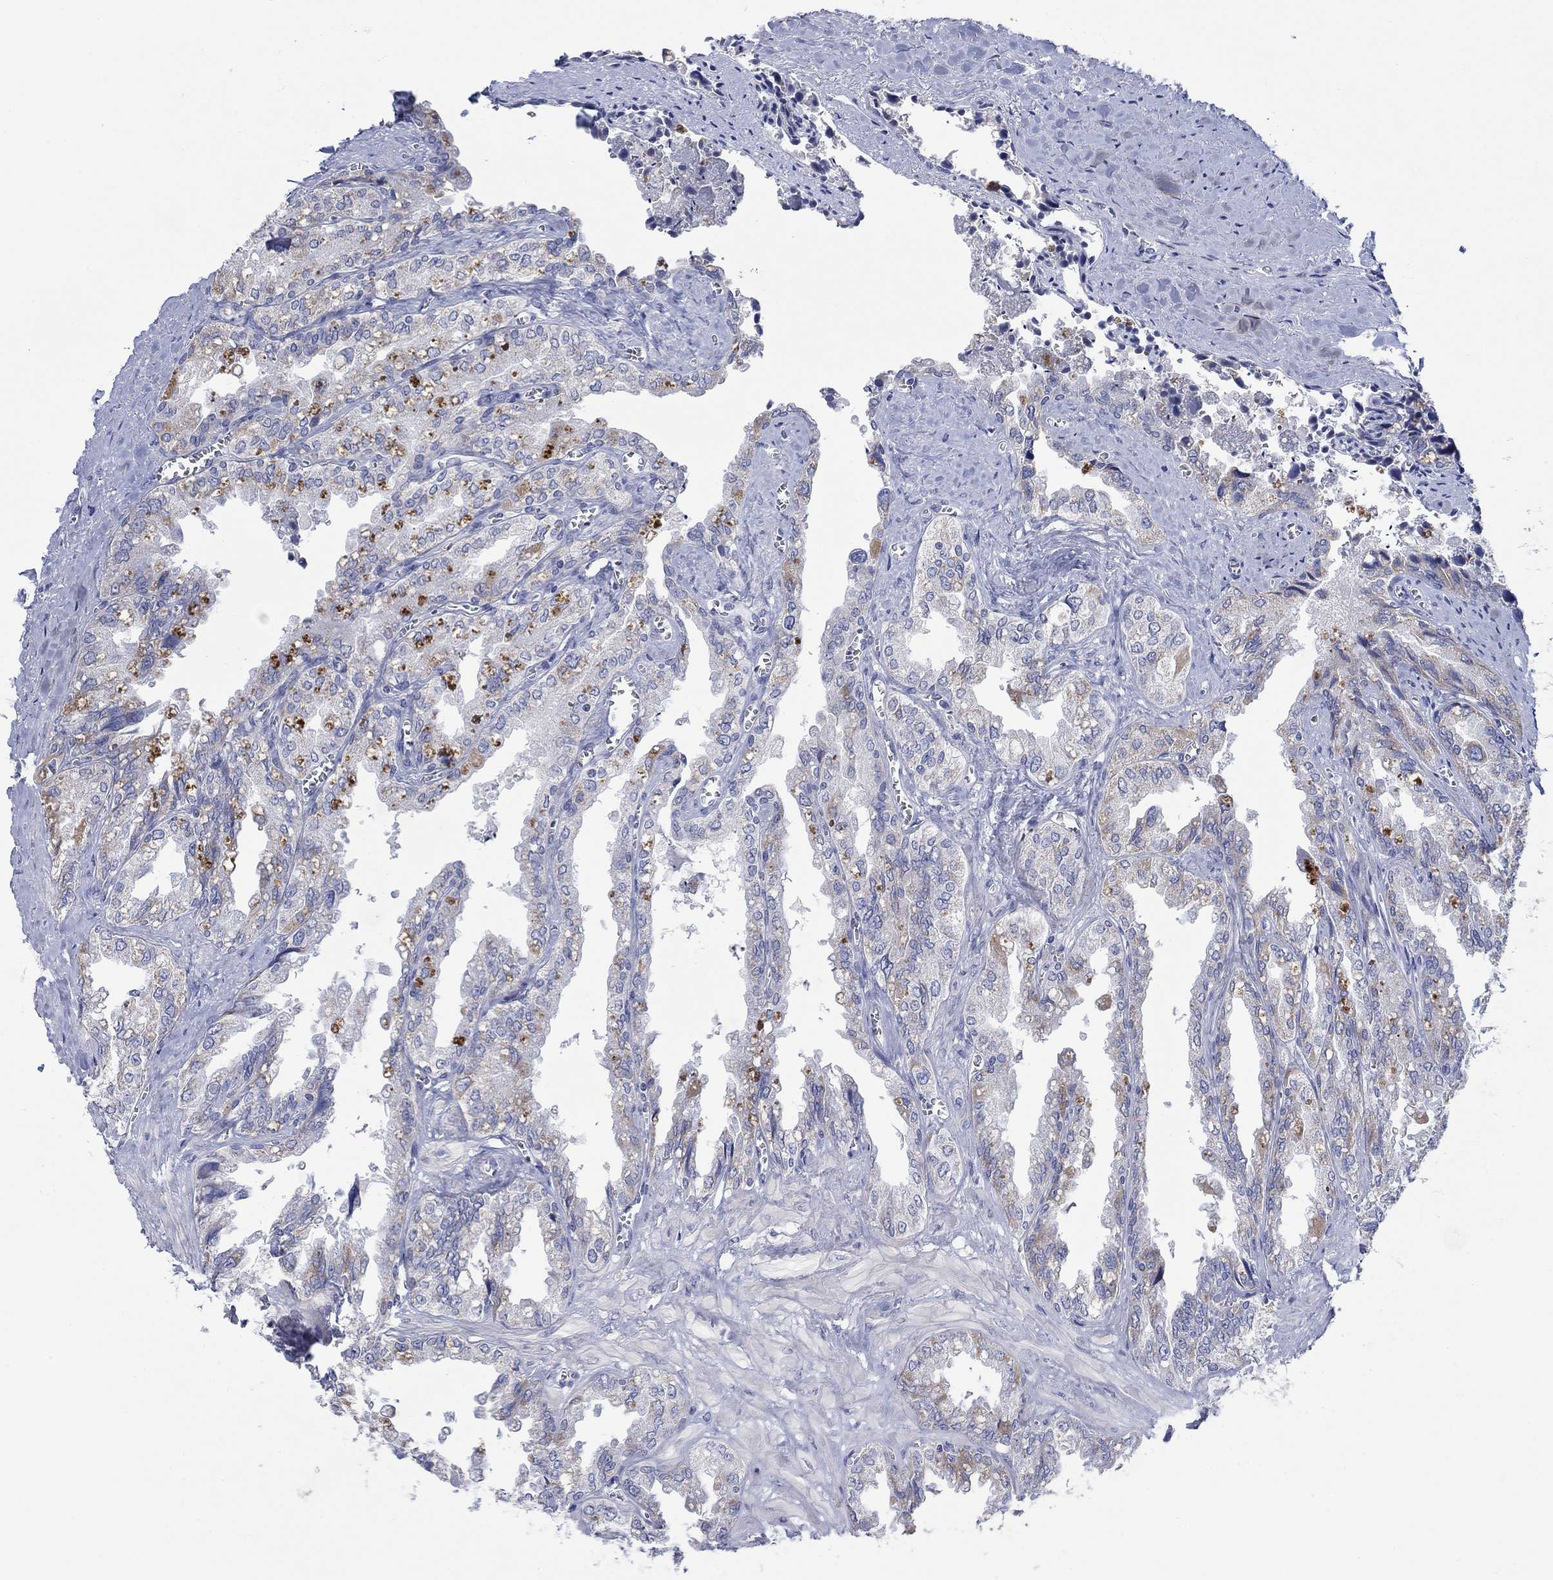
{"staining": {"intensity": "negative", "quantity": "none", "location": "none"}, "tissue": "seminal vesicle", "cell_type": "Glandular cells", "image_type": "normal", "snomed": [{"axis": "morphology", "description": "Normal tissue, NOS"}, {"axis": "topography", "description": "Seminal veicle"}], "caption": "Seminal vesicle was stained to show a protein in brown. There is no significant positivity in glandular cells. (Brightfield microscopy of DAB IHC at high magnification).", "gene": "CLVS1", "patient": {"sex": "male", "age": 67}}